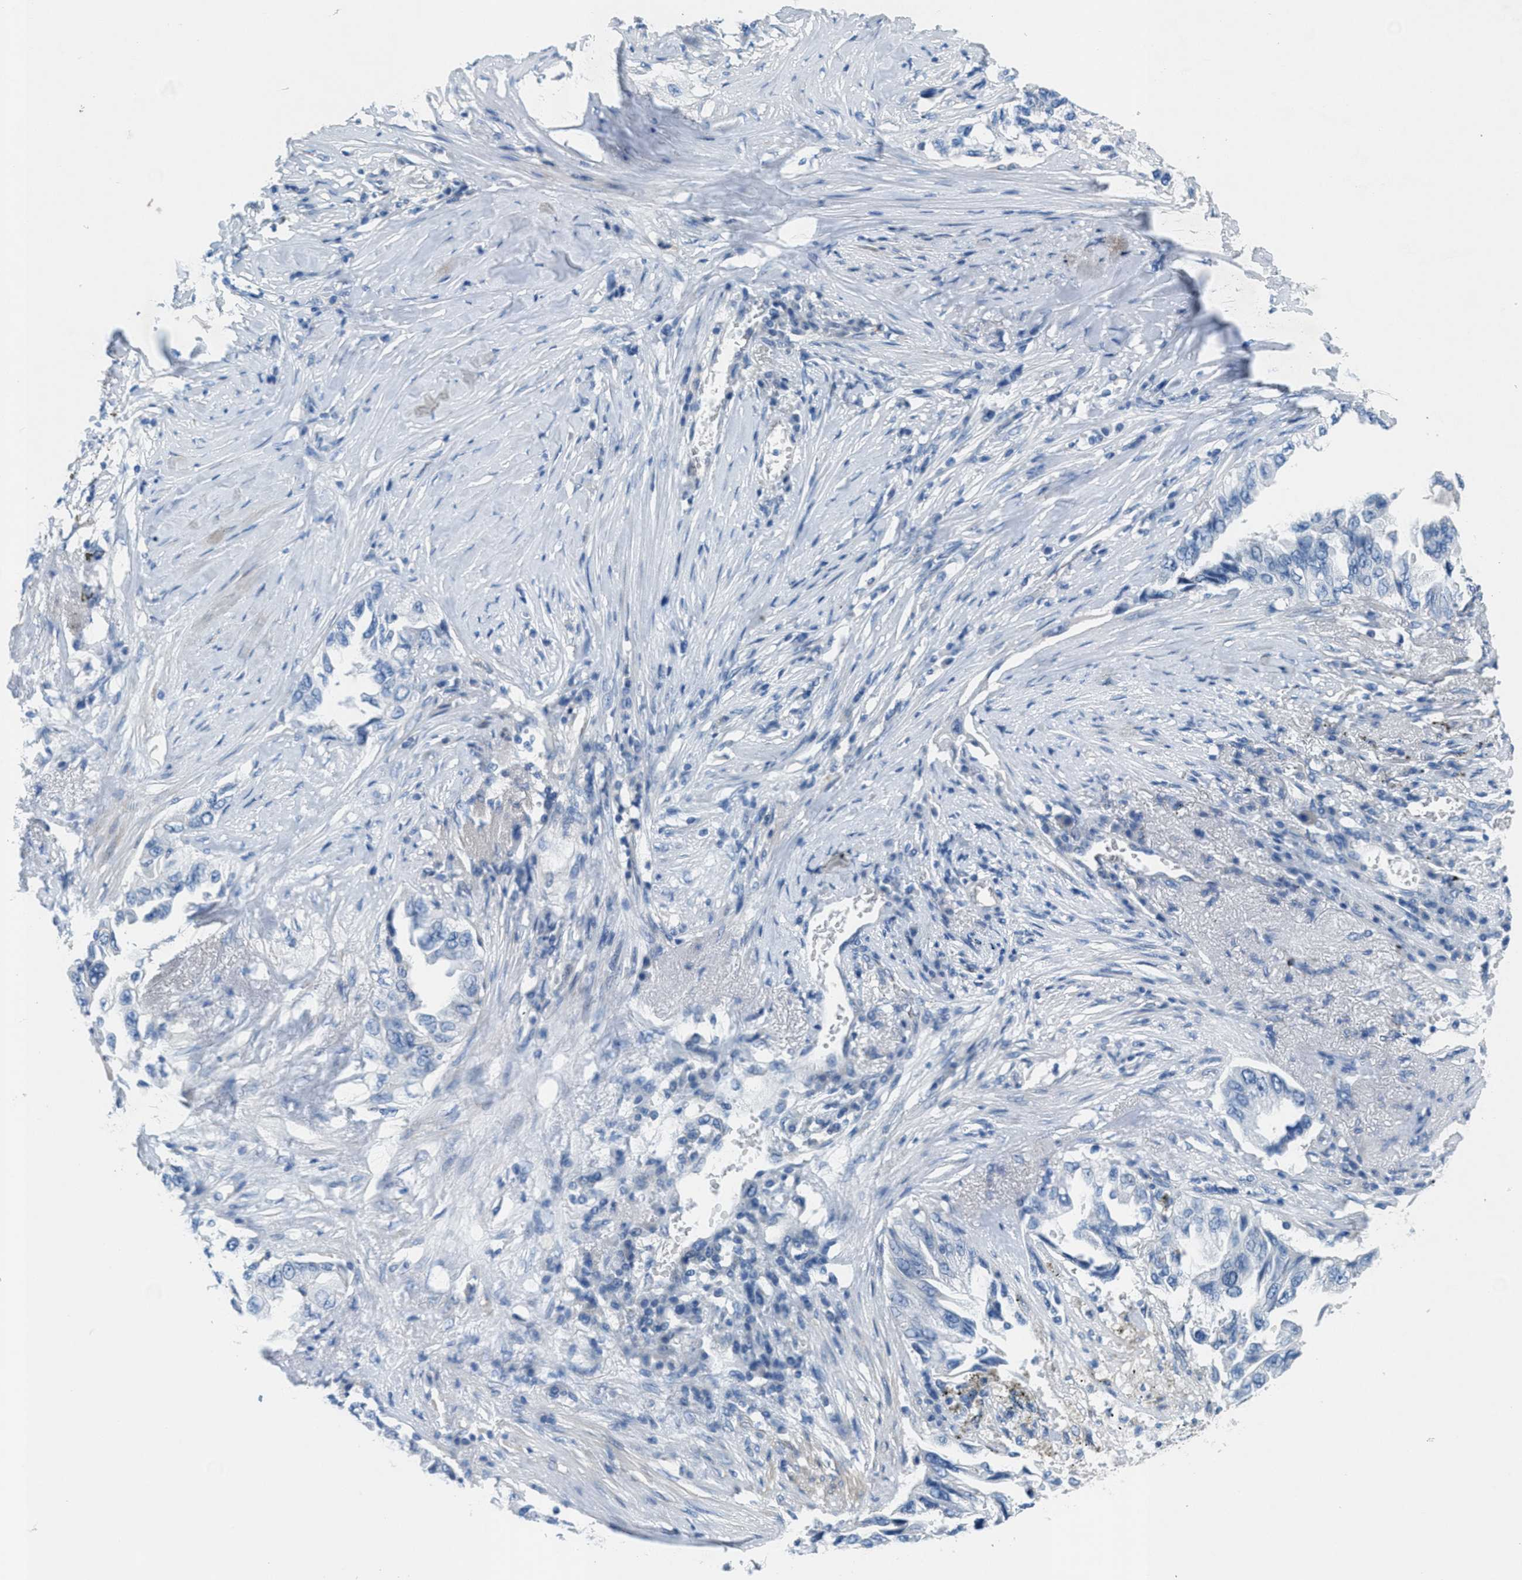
{"staining": {"intensity": "negative", "quantity": "none", "location": "none"}, "tissue": "lung cancer", "cell_type": "Tumor cells", "image_type": "cancer", "snomed": [{"axis": "morphology", "description": "Adenocarcinoma, NOS"}, {"axis": "topography", "description": "Lung"}], "caption": "A high-resolution histopathology image shows IHC staining of lung adenocarcinoma, which reveals no significant positivity in tumor cells.", "gene": "GALNT17", "patient": {"sex": "female", "age": 51}}